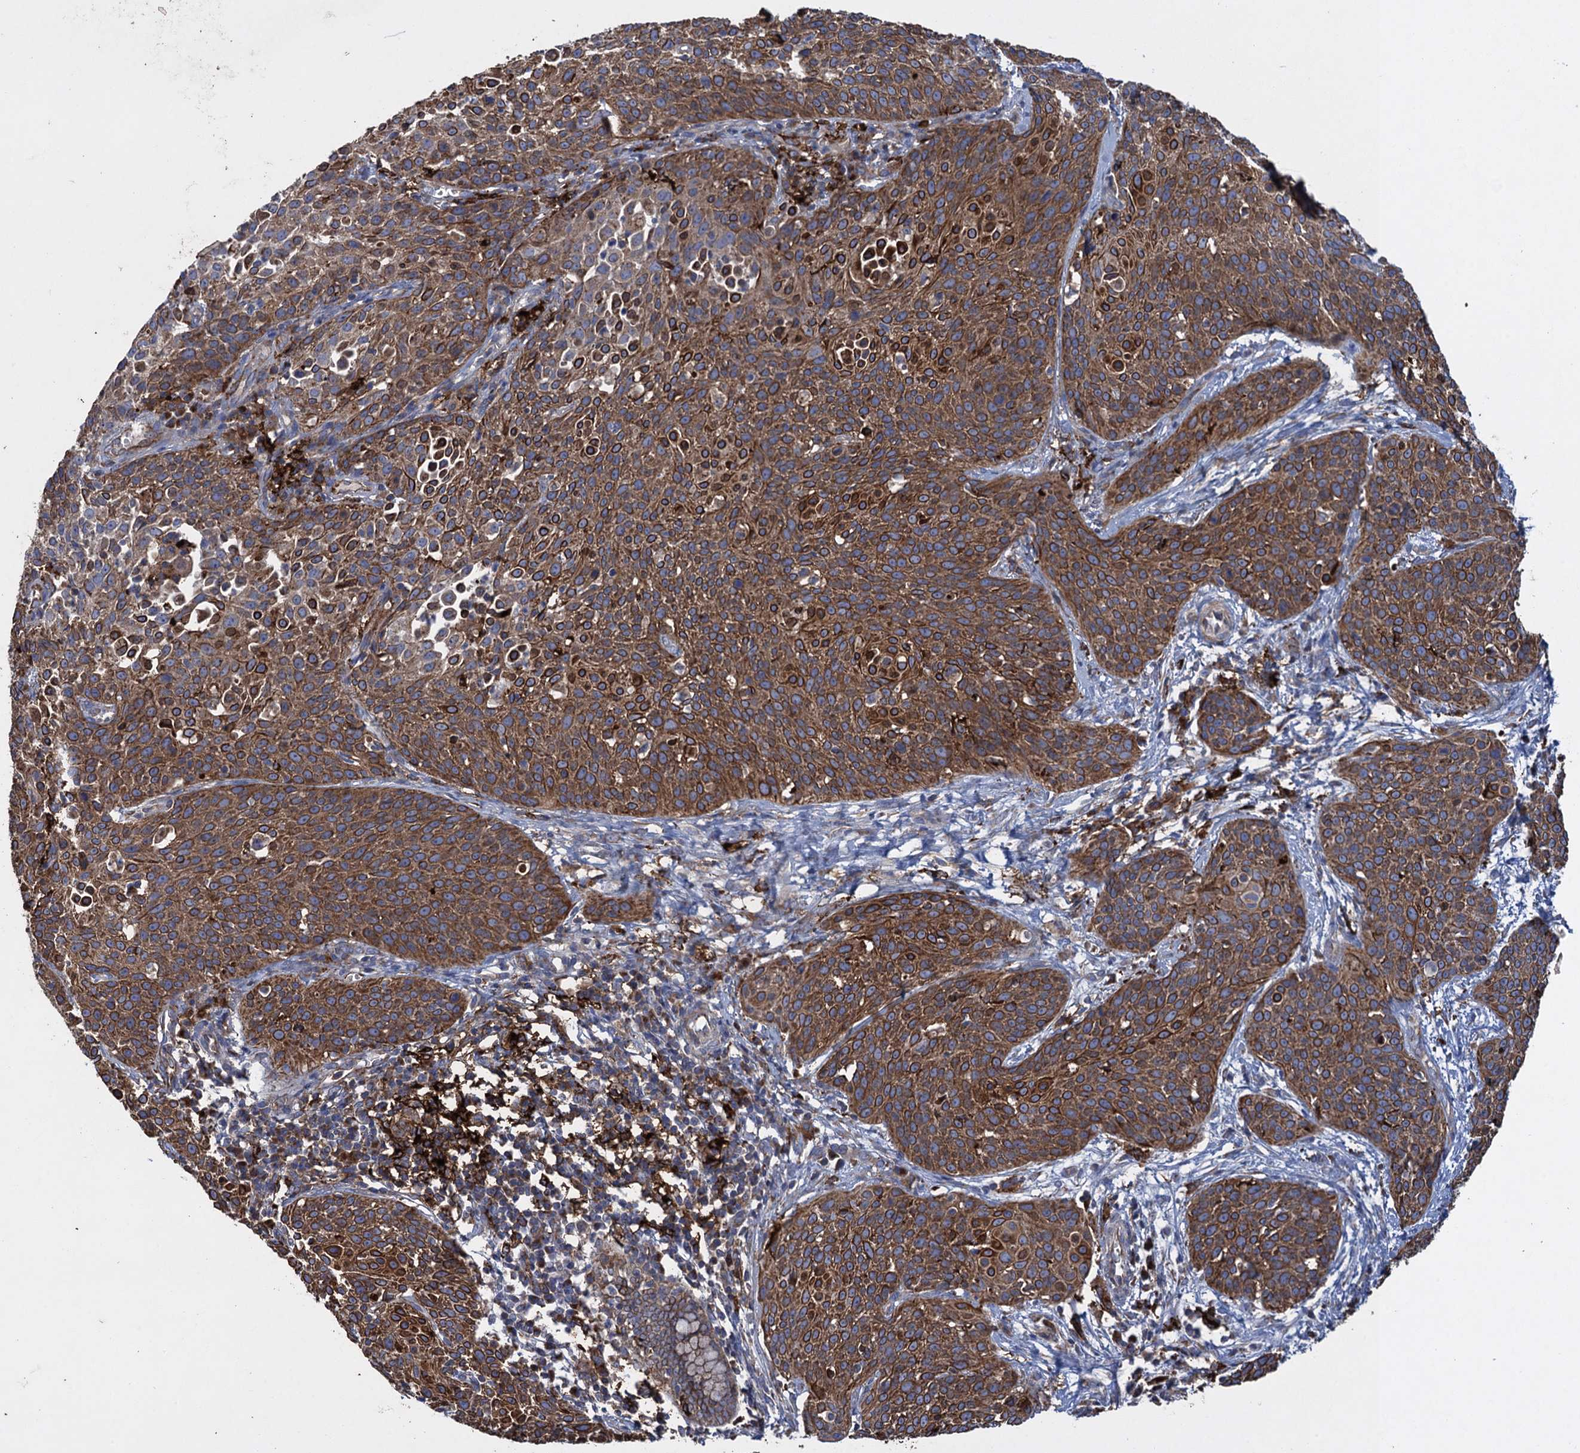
{"staining": {"intensity": "moderate", "quantity": ">75%", "location": "cytoplasmic/membranous"}, "tissue": "cervical cancer", "cell_type": "Tumor cells", "image_type": "cancer", "snomed": [{"axis": "morphology", "description": "Squamous cell carcinoma, NOS"}, {"axis": "topography", "description": "Cervix"}], "caption": "This is an image of immunohistochemistry staining of cervical cancer, which shows moderate positivity in the cytoplasmic/membranous of tumor cells.", "gene": "TXNDC11", "patient": {"sex": "female", "age": 38}}